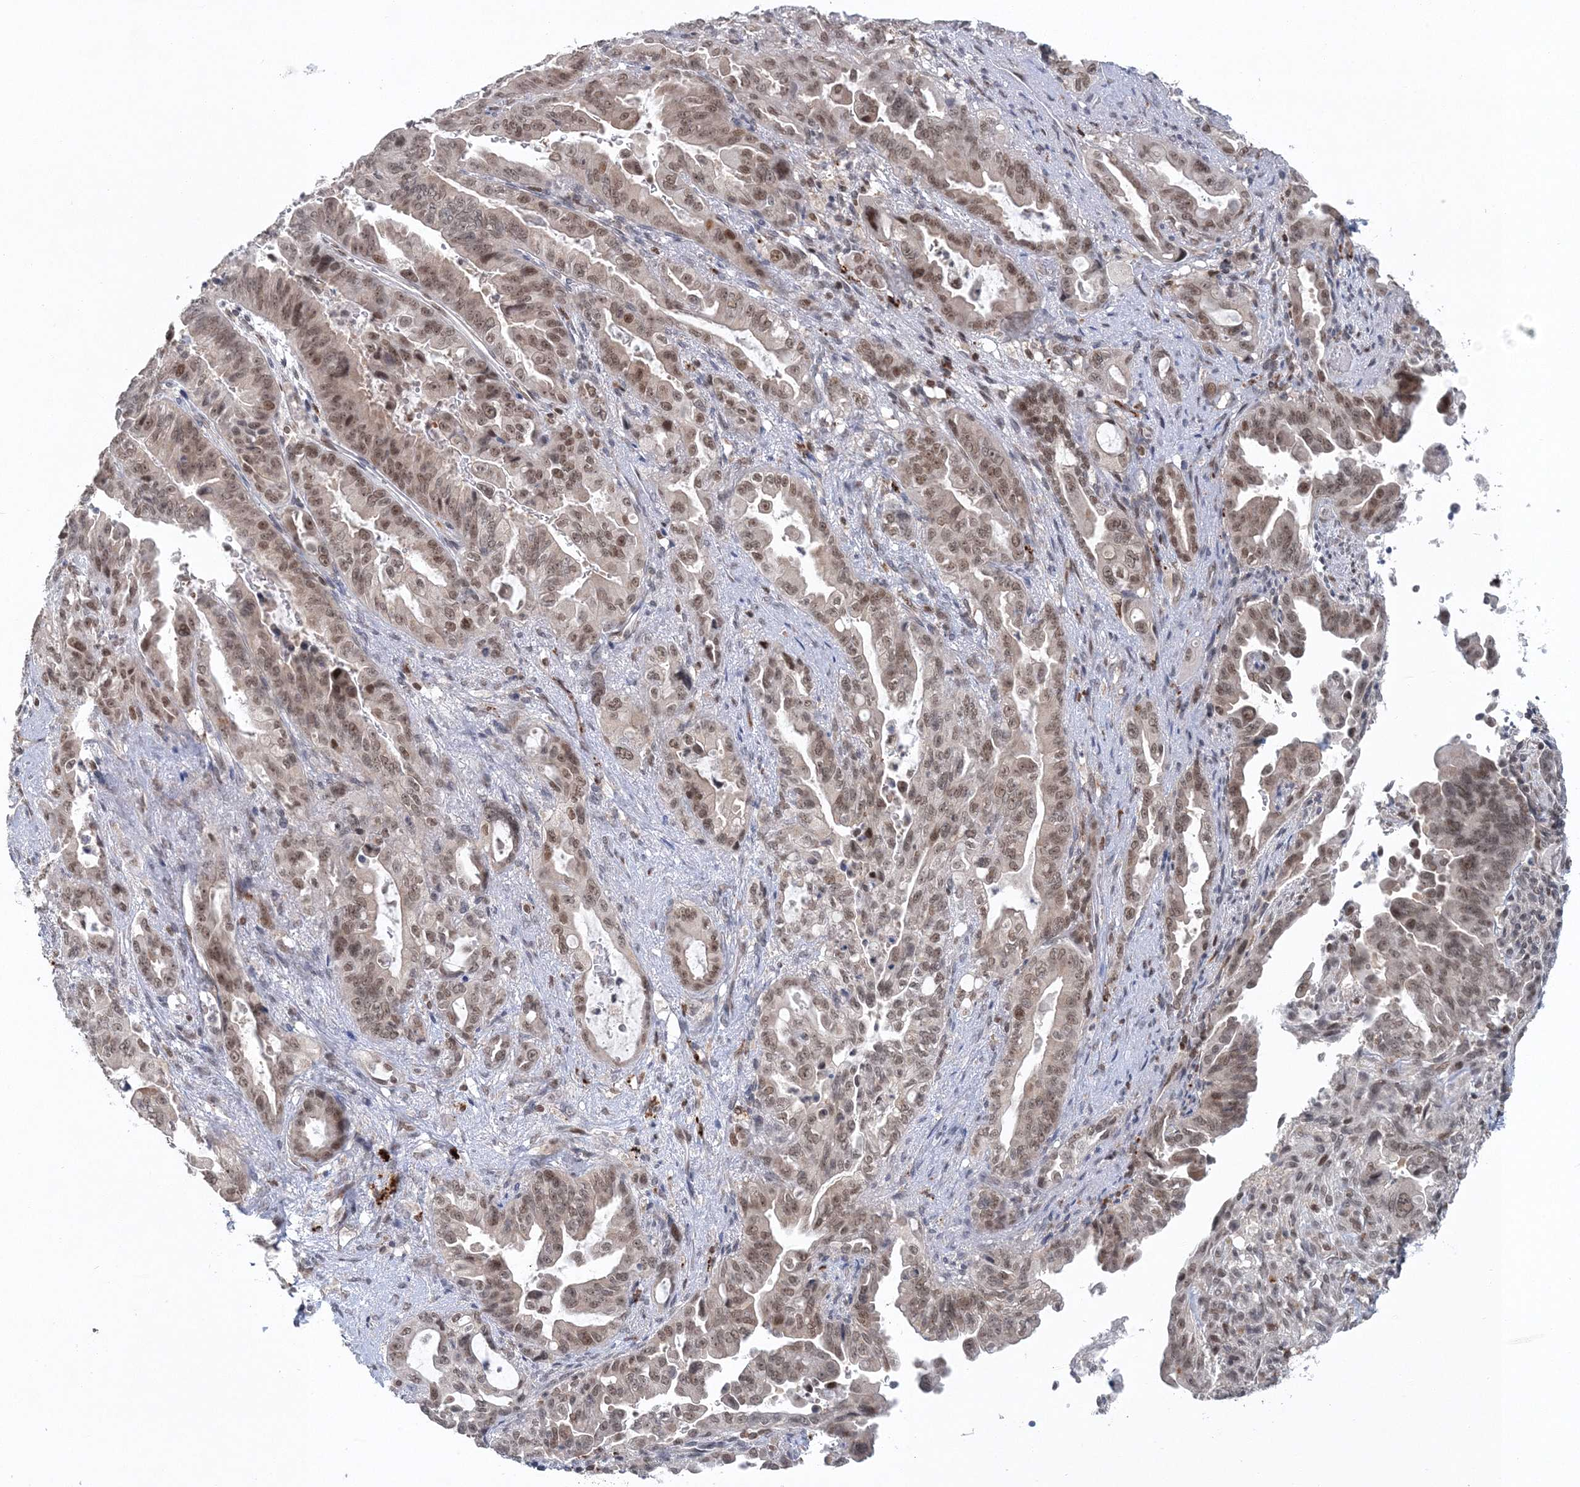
{"staining": {"intensity": "moderate", "quantity": ">75%", "location": "nuclear"}, "tissue": "pancreatic cancer", "cell_type": "Tumor cells", "image_type": "cancer", "snomed": [{"axis": "morphology", "description": "Adenocarcinoma, NOS"}, {"axis": "topography", "description": "Pancreas"}], "caption": "Immunohistochemical staining of adenocarcinoma (pancreatic) demonstrates medium levels of moderate nuclear protein positivity in approximately >75% of tumor cells.", "gene": "PDS5A", "patient": {"sex": "male", "age": 70}}